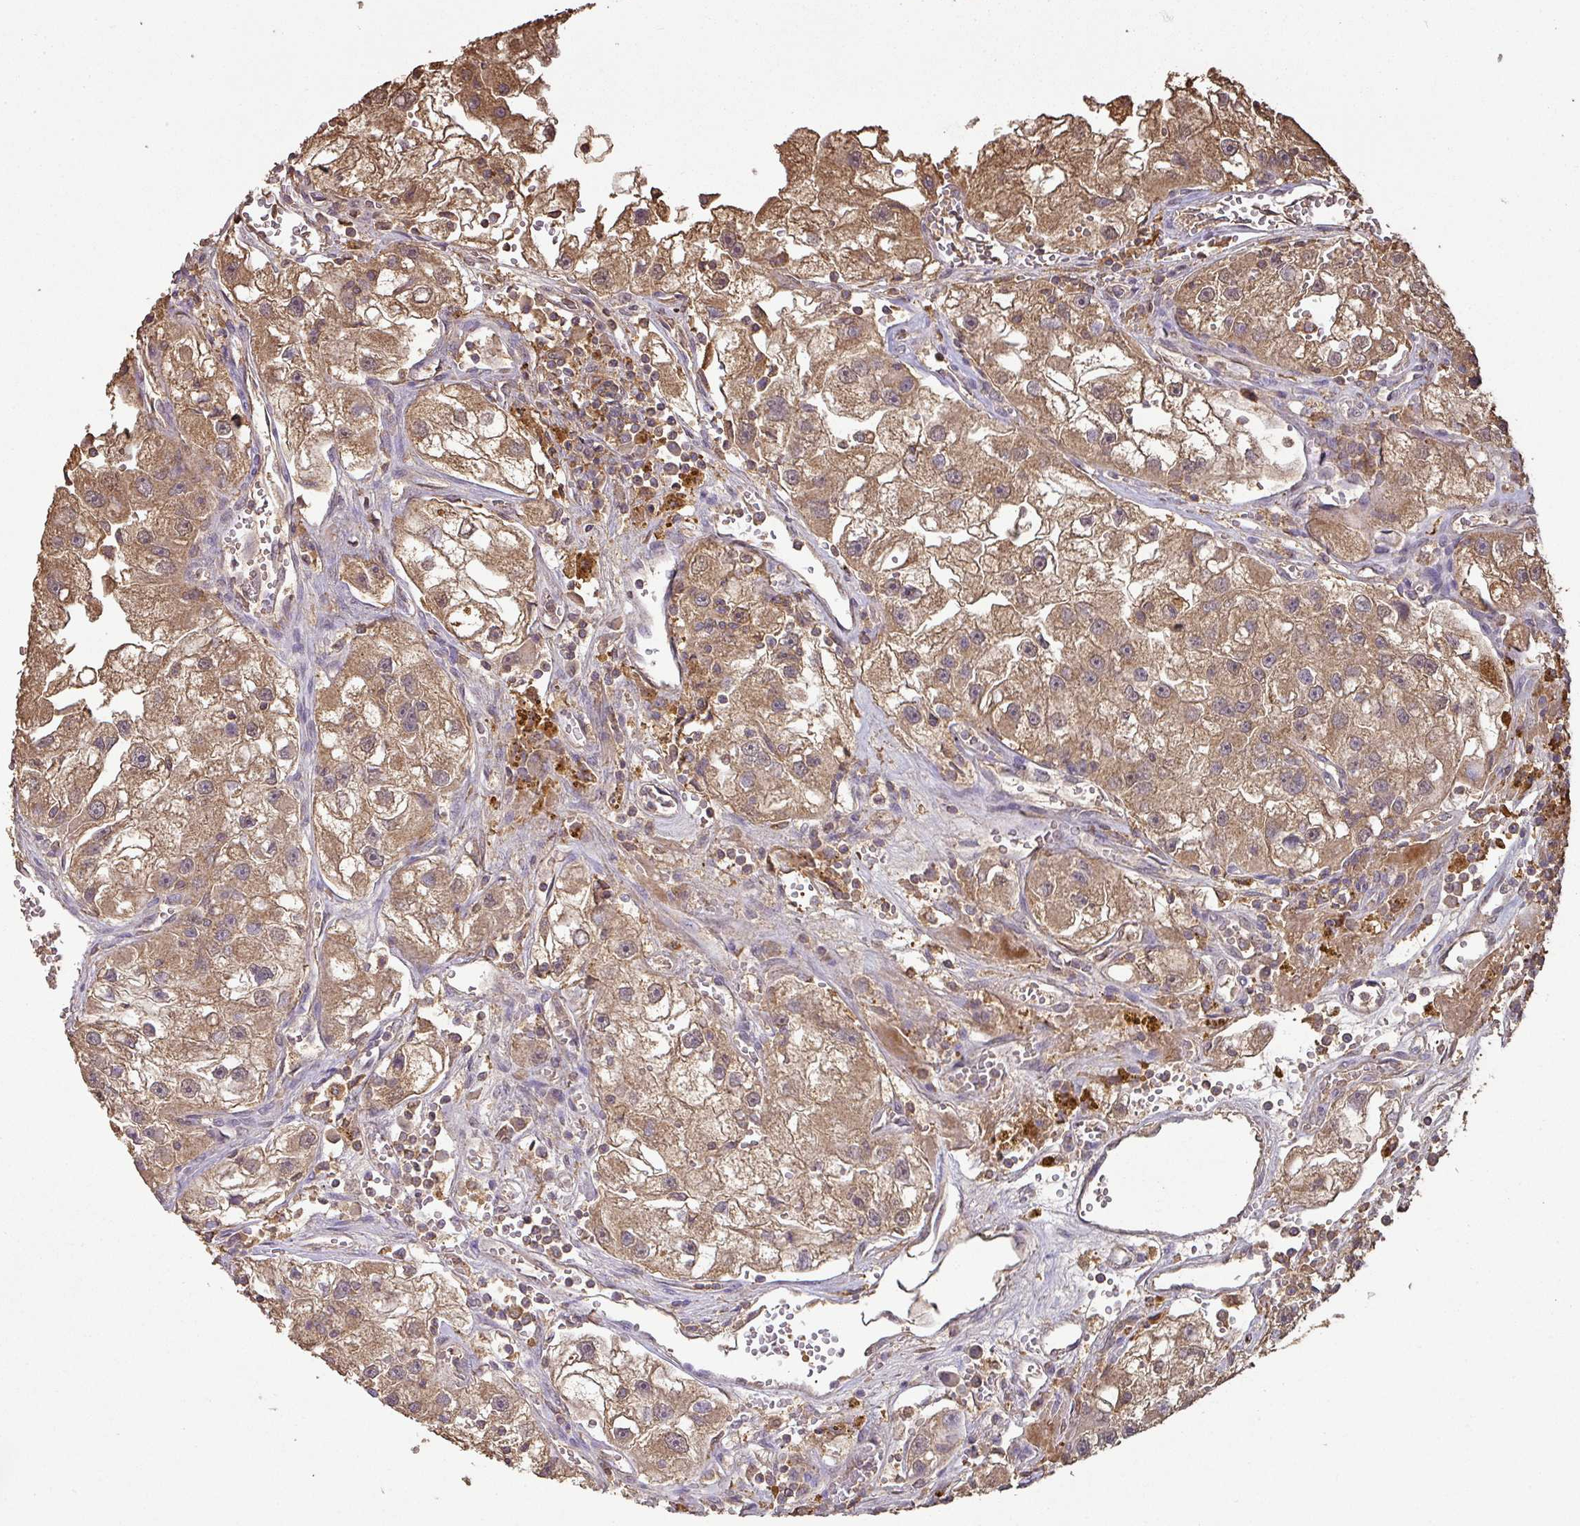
{"staining": {"intensity": "moderate", "quantity": ">75%", "location": "cytoplasmic/membranous"}, "tissue": "renal cancer", "cell_type": "Tumor cells", "image_type": "cancer", "snomed": [{"axis": "morphology", "description": "Adenocarcinoma, NOS"}, {"axis": "topography", "description": "Kidney"}], "caption": "Immunohistochemistry (IHC) (DAB (3,3'-diaminobenzidine)) staining of human renal cancer reveals moderate cytoplasmic/membranous protein staining in about >75% of tumor cells.", "gene": "ATAT1", "patient": {"sex": "male", "age": 63}}